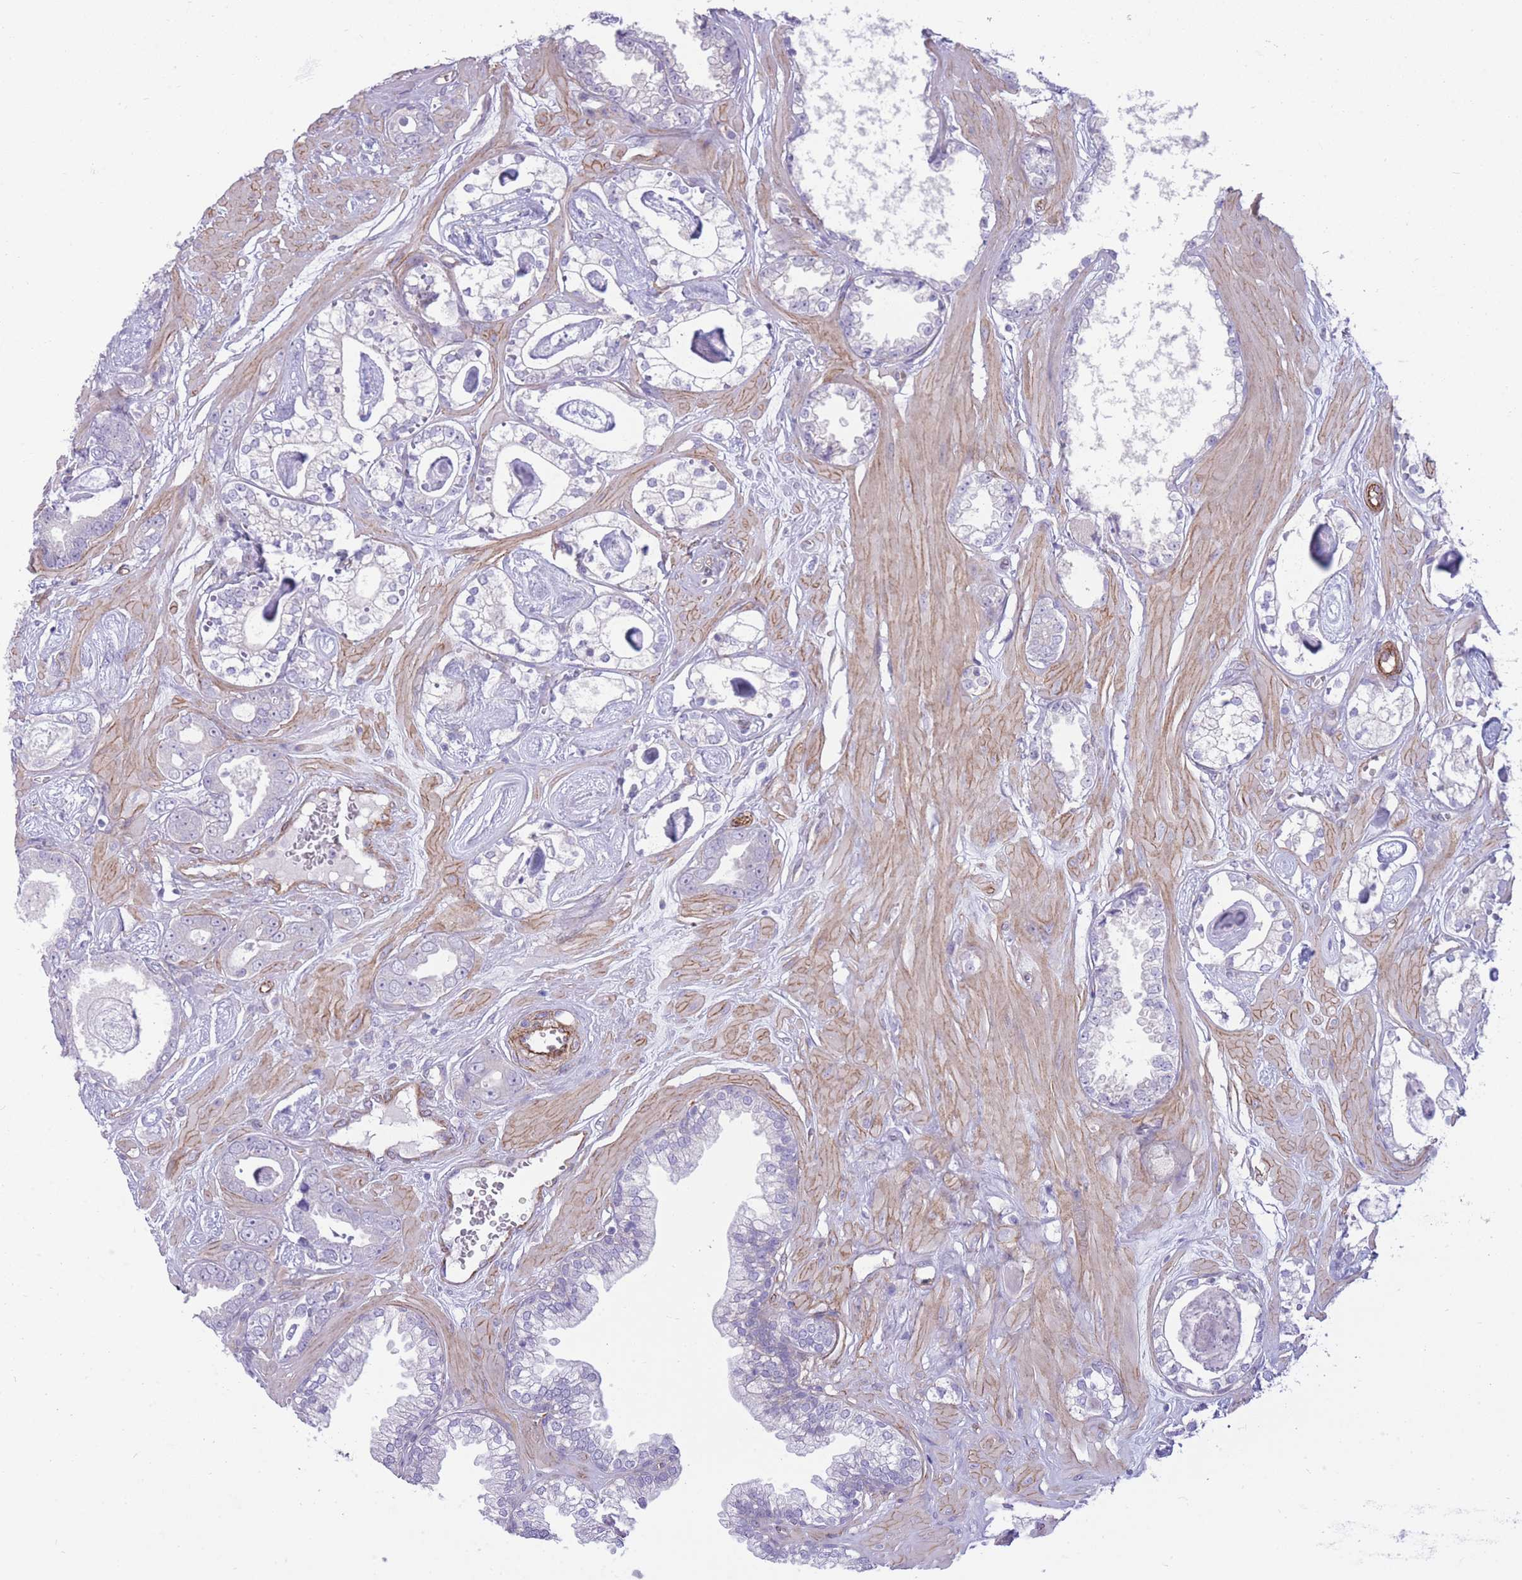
{"staining": {"intensity": "negative", "quantity": "none", "location": "none"}, "tissue": "prostate cancer", "cell_type": "Tumor cells", "image_type": "cancer", "snomed": [{"axis": "morphology", "description": "Adenocarcinoma, Low grade"}, {"axis": "topography", "description": "Prostate"}], "caption": "Tumor cells show no significant protein staining in prostate low-grade adenocarcinoma.", "gene": "RGS11", "patient": {"sex": "male", "age": 60}}